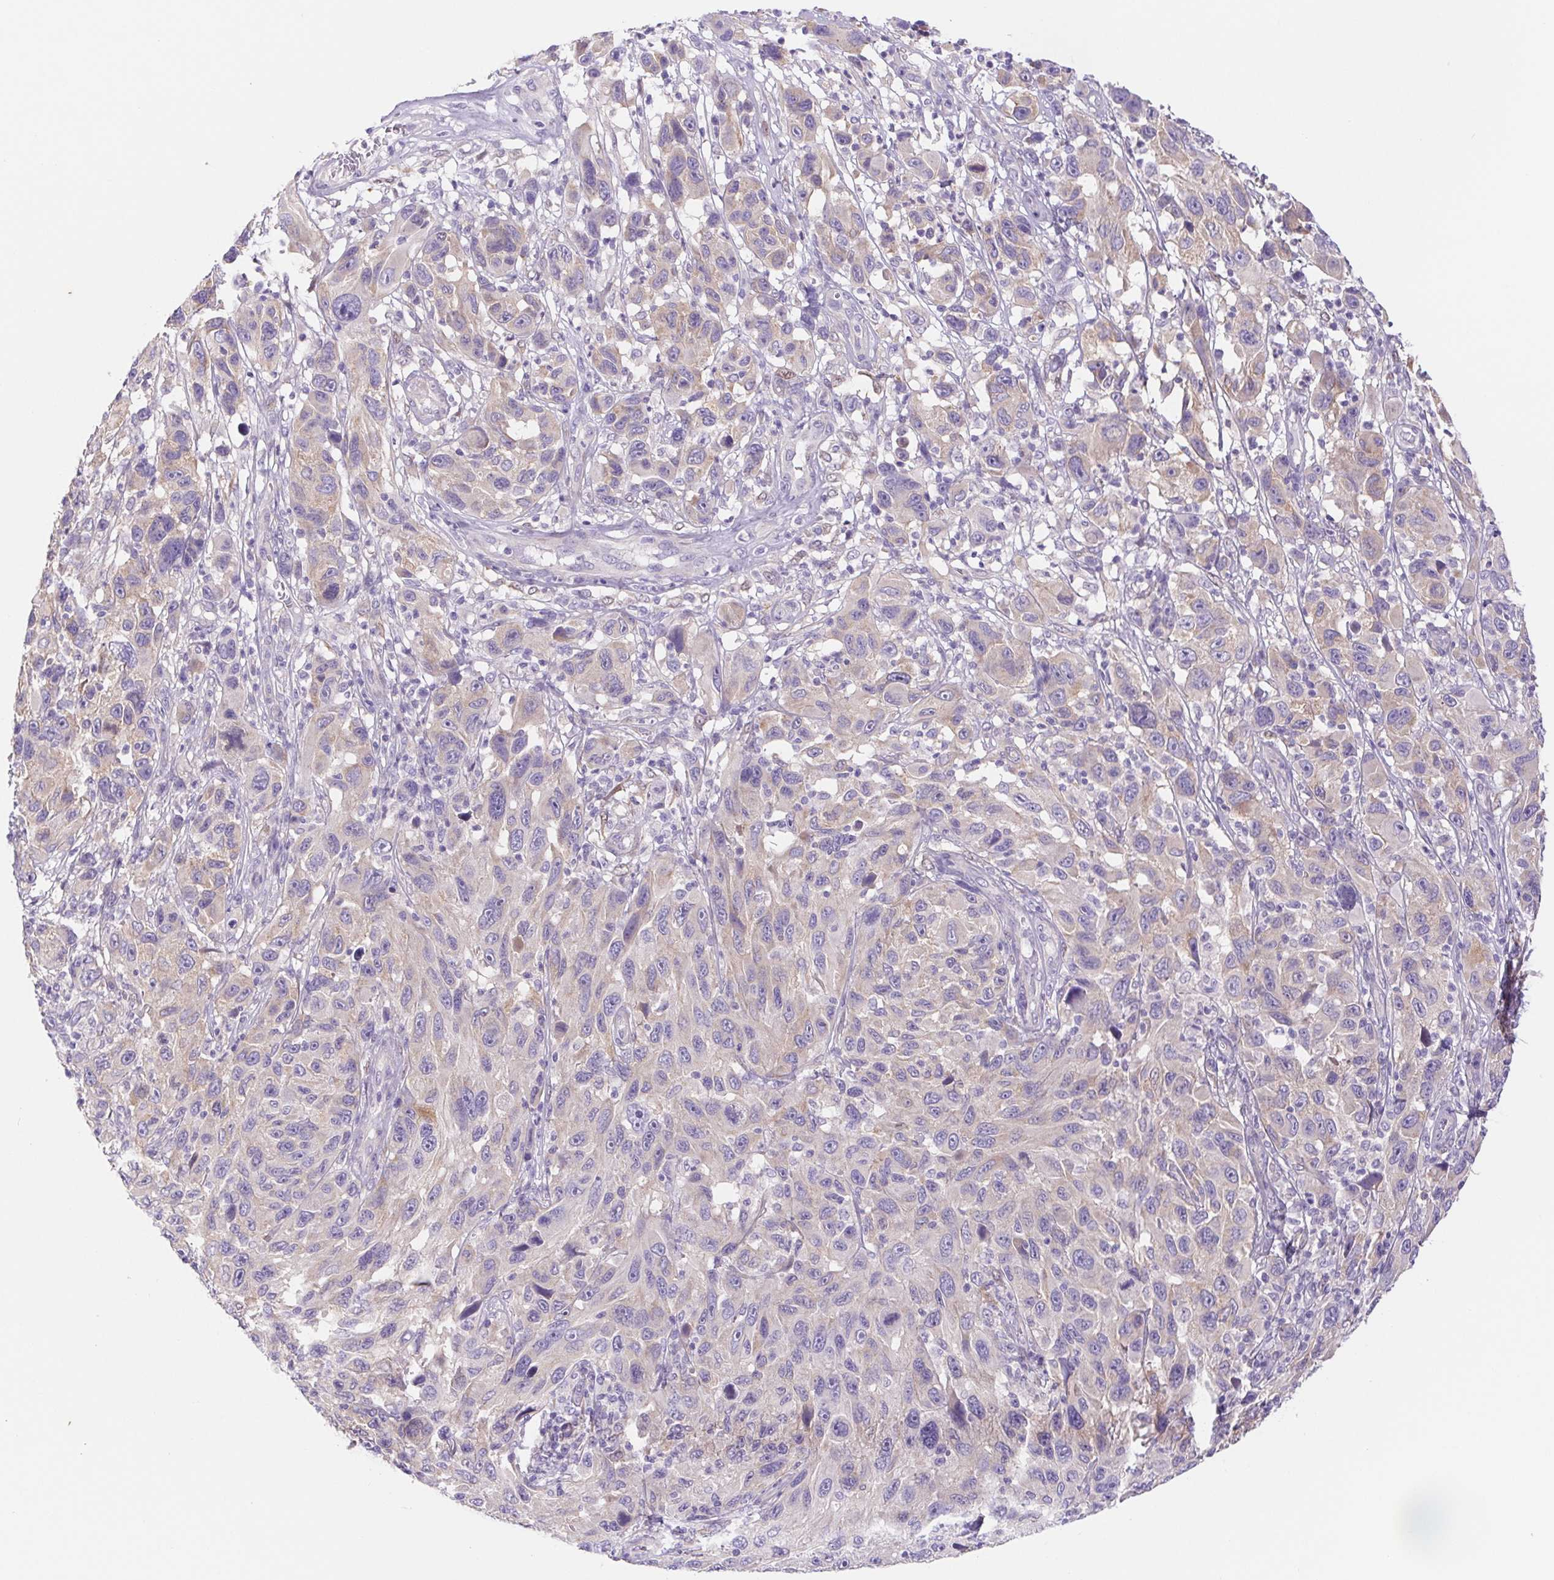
{"staining": {"intensity": "weak", "quantity": "25%-75%", "location": "cytoplasmic/membranous"}, "tissue": "melanoma", "cell_type": "Tumor cells", "image_type": "cancer", "snomed": [{"axis": "morphology", "description": "Malignant melanoma, NOS"}, {"axis": "topography", "description": "Skin"}], "caption": "High-magnification brightfield microscopy of malignant melanoma stained with DAB (3,3'-diaminobenzidine) (brown) and counterstained with hematoxylin (blue). tumor cells exhibit weak cytoplasmic/membranous staining is present in approximately25%-75% of cells.", "gene": "DYNC2LI1", "patient": {"sex": "male", "age": 53}}